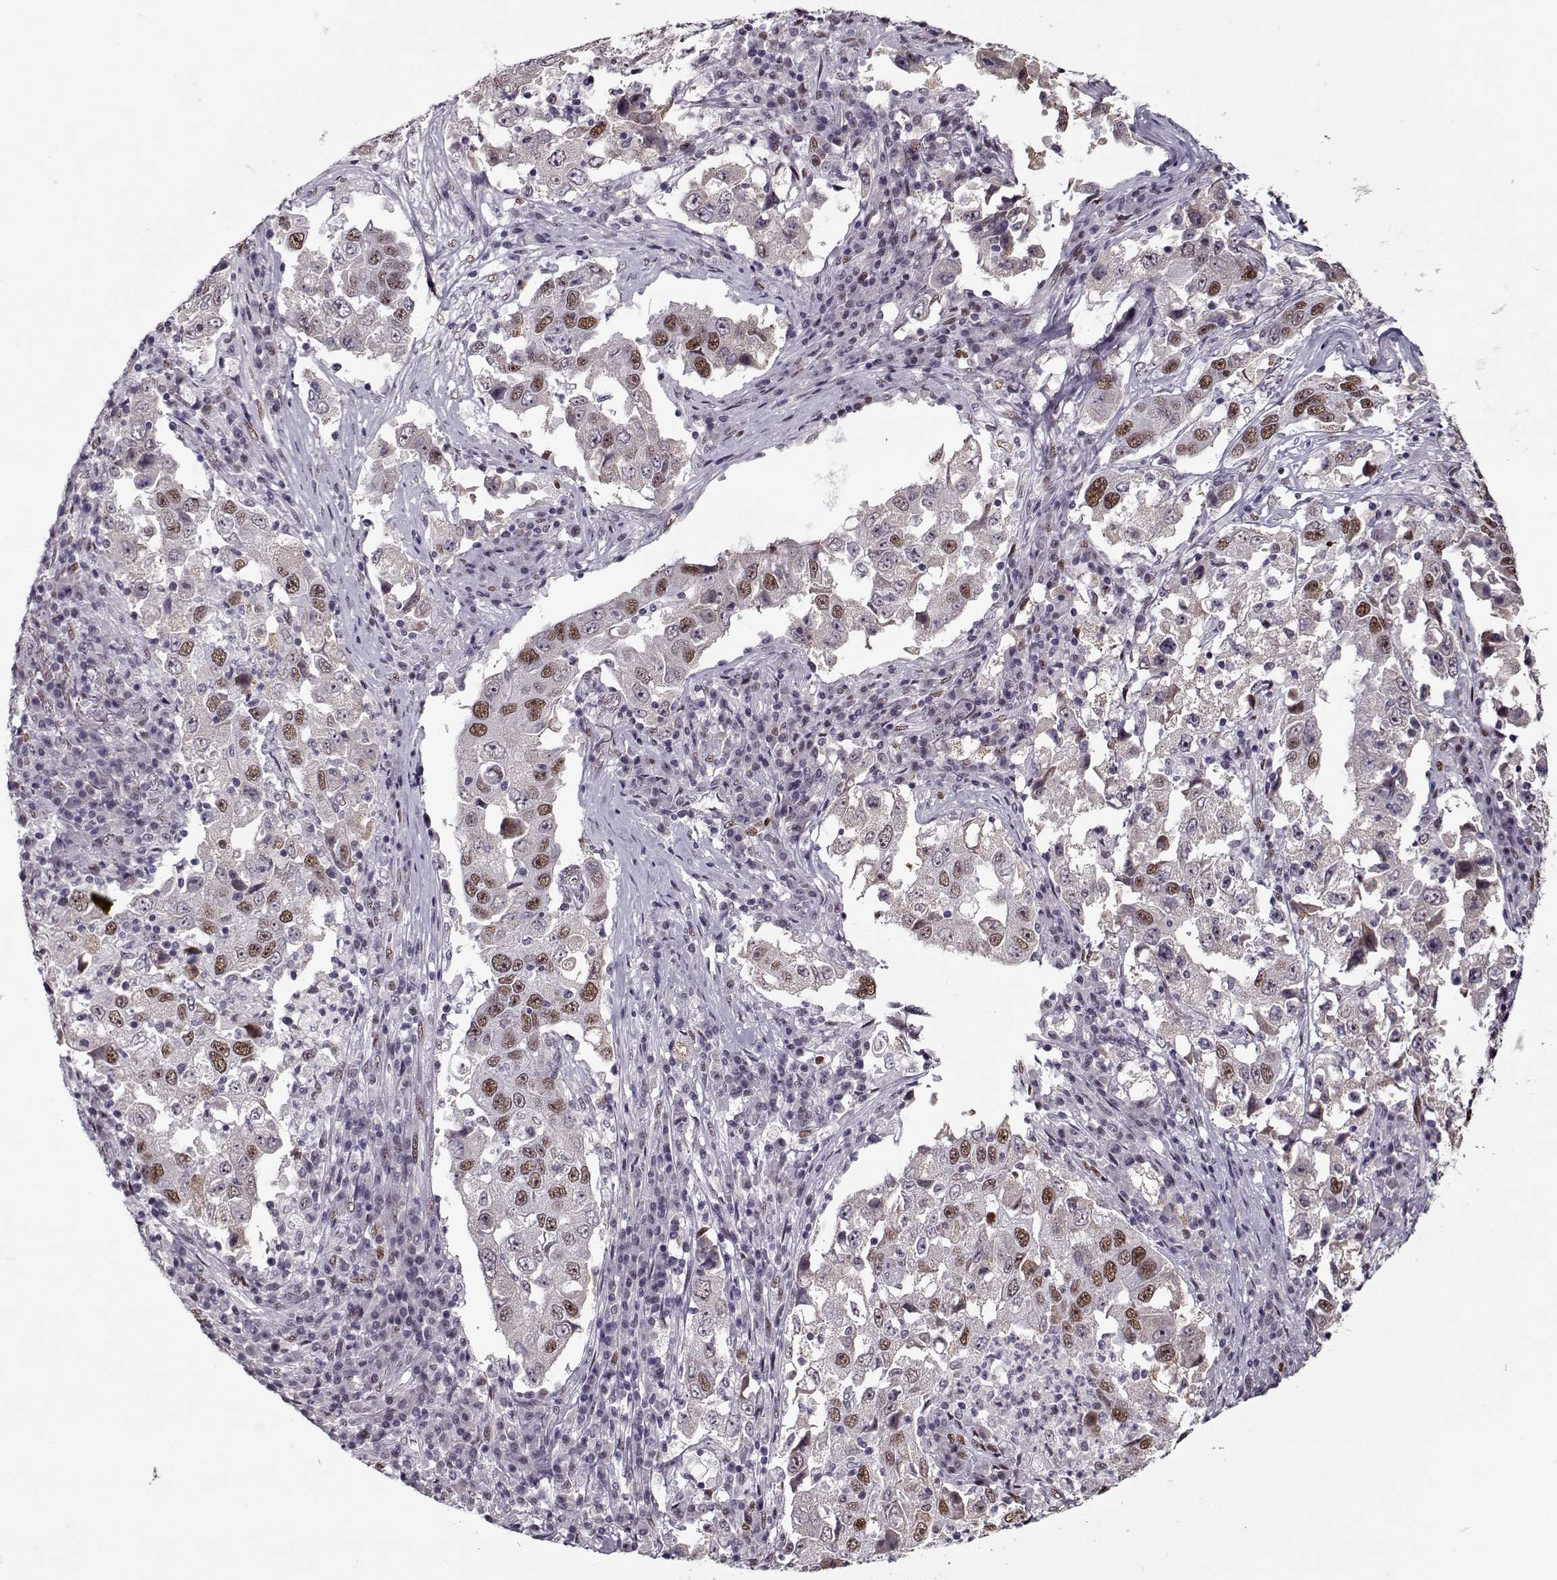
{"staining": {"intensity": "moderate", "quantity": ">75%", "location": "nuclear"}, "tissue": "lung cancer", "cell_type": "Tumor cells", "image_type": "cancer", "snomed": [{"axis": "morphology", "description": "Adenocarcinoma, NOS"}, {"axis": "topography", "description": "Lung"}], "caption": "Immunohistochemical staining of human lung cancer displays moderate nuclear protein staining in approximately >75% of tumor cells.", "gene": "PRMT8", "patient": {"sex": "male", "age": 73}}